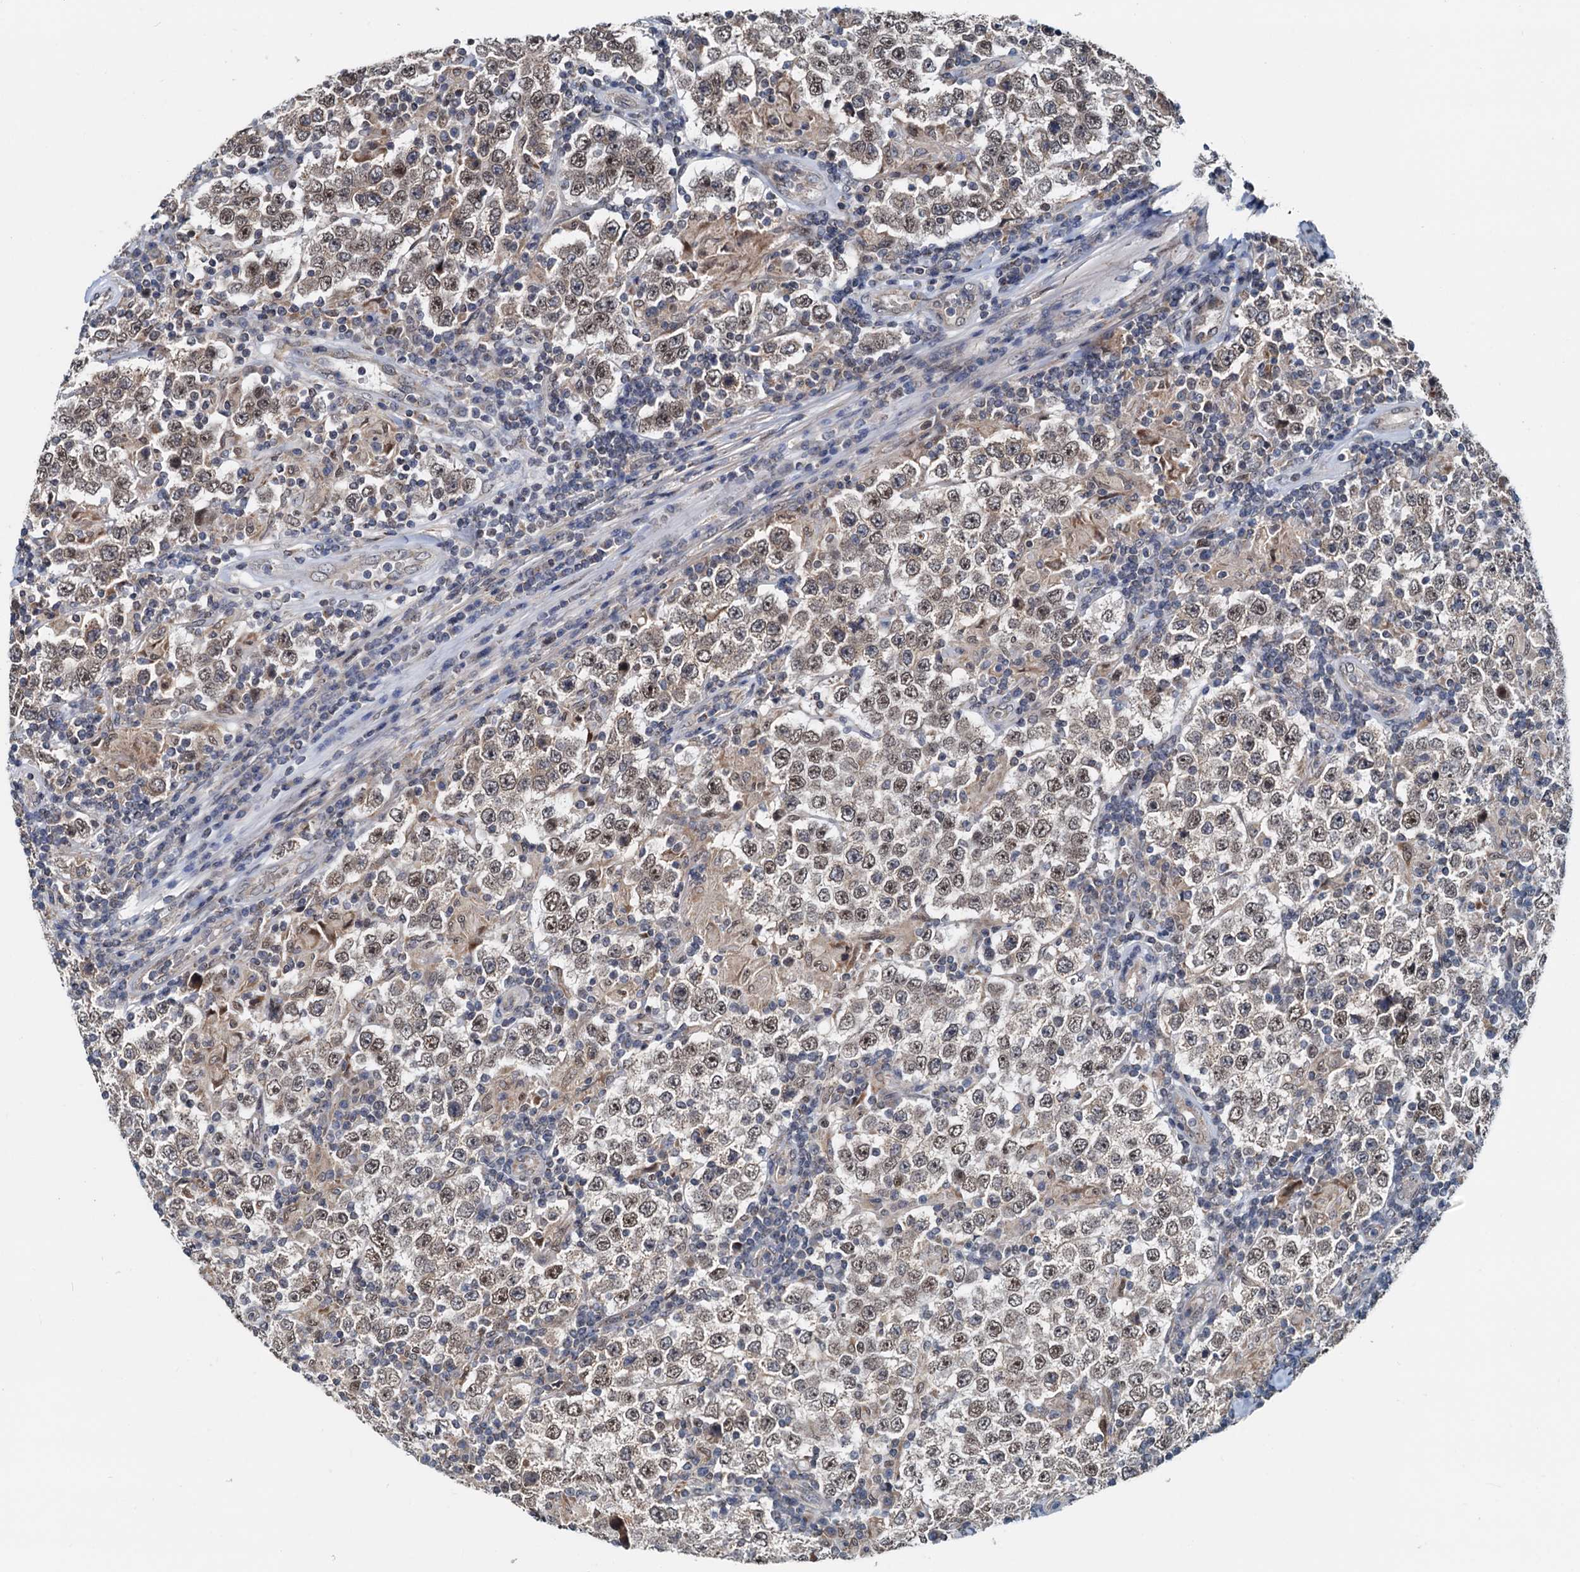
{"staining": {"intensity": "weak", "quantity": ">75%", "location": "cytoplasmic/membranous,nuclear"}, "tissue": "testis cancer", "cell_type": "Tumor cells", "image_type": "cancer", "snomed": [{"axis": "morphology", "description": "Normal tissue, NOS"}, {"axis": "morphology", "description": "Urothelial carcinoma, High grade"}, {"axis": "morphology", "description": "Seminoma, NOS"}, {"axis": "morphology", "description": "Carcinoma, Embryonal, NOS"}, {"axis": "topography", "description": "Urinary bladder"}, {"axis": "topography", "description": "Testis"}], "caption": "Weak cytoplasmic/membranous and nuclear protein staining is identified in approximately >75% of tumor cells in testis high-grade urothelial carcinoma.", "gene": "MCMBP", "patient": {"sex": "male", "age": 41}}